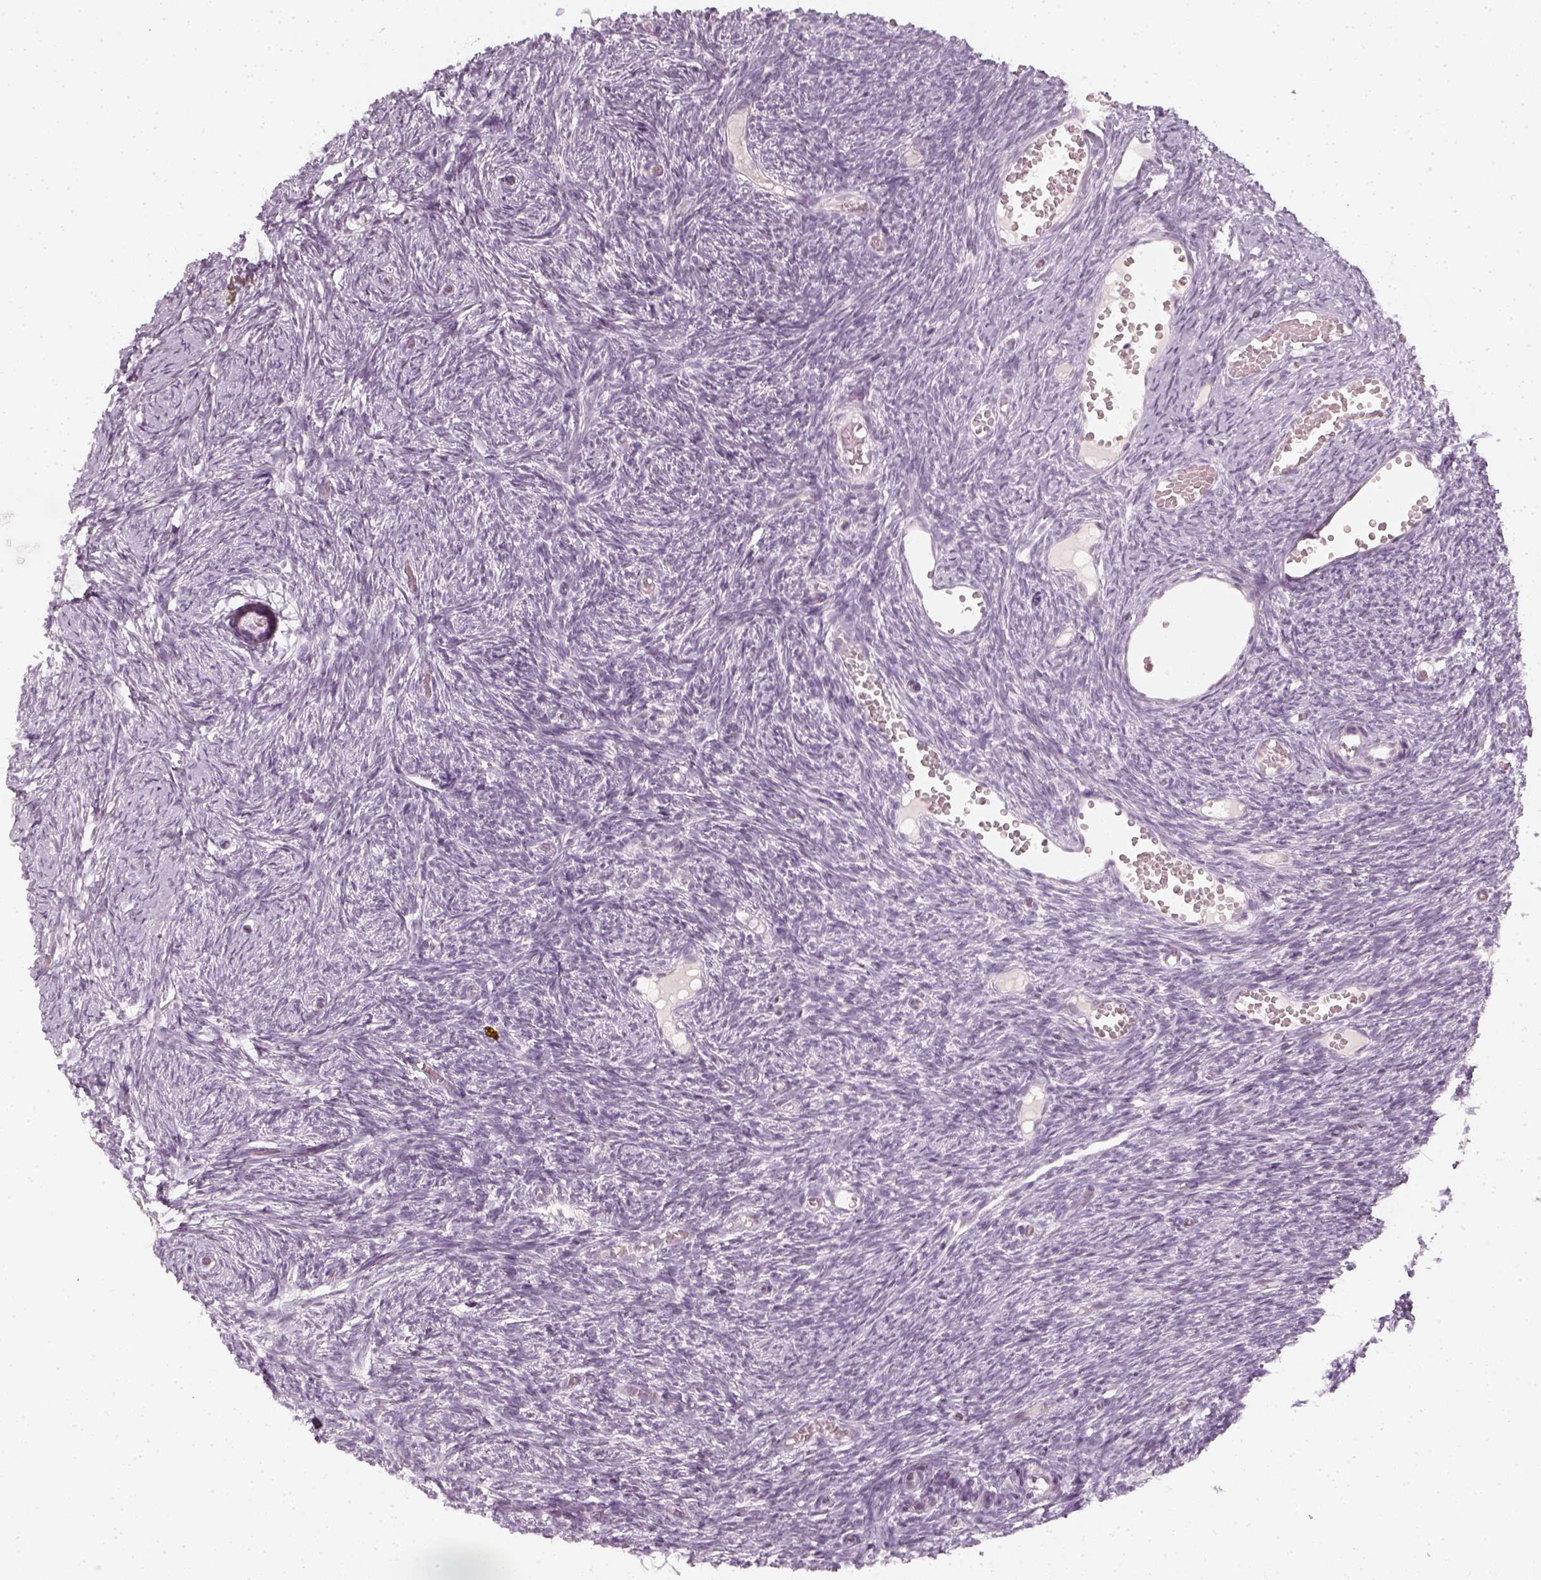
{"staining": {"intensity": "negative", "quantity": "none", "location": "none"}, "tissue": "ovary", "cell_type": "Follicle cells", "image_type": "normal", "snomed": [{"axis": "morphology", "description": "Normal tissue, NOS"}, {"axis": "topography", "description": "Ovary"}], "caption": "An immunohistochemistry (IHC) histopathology image of unremarkable ovary is shown. There is no staining in follicle cells of ovary.", "gene": "KRTAP2", "patient": {"sex": "female", "age": 39}}